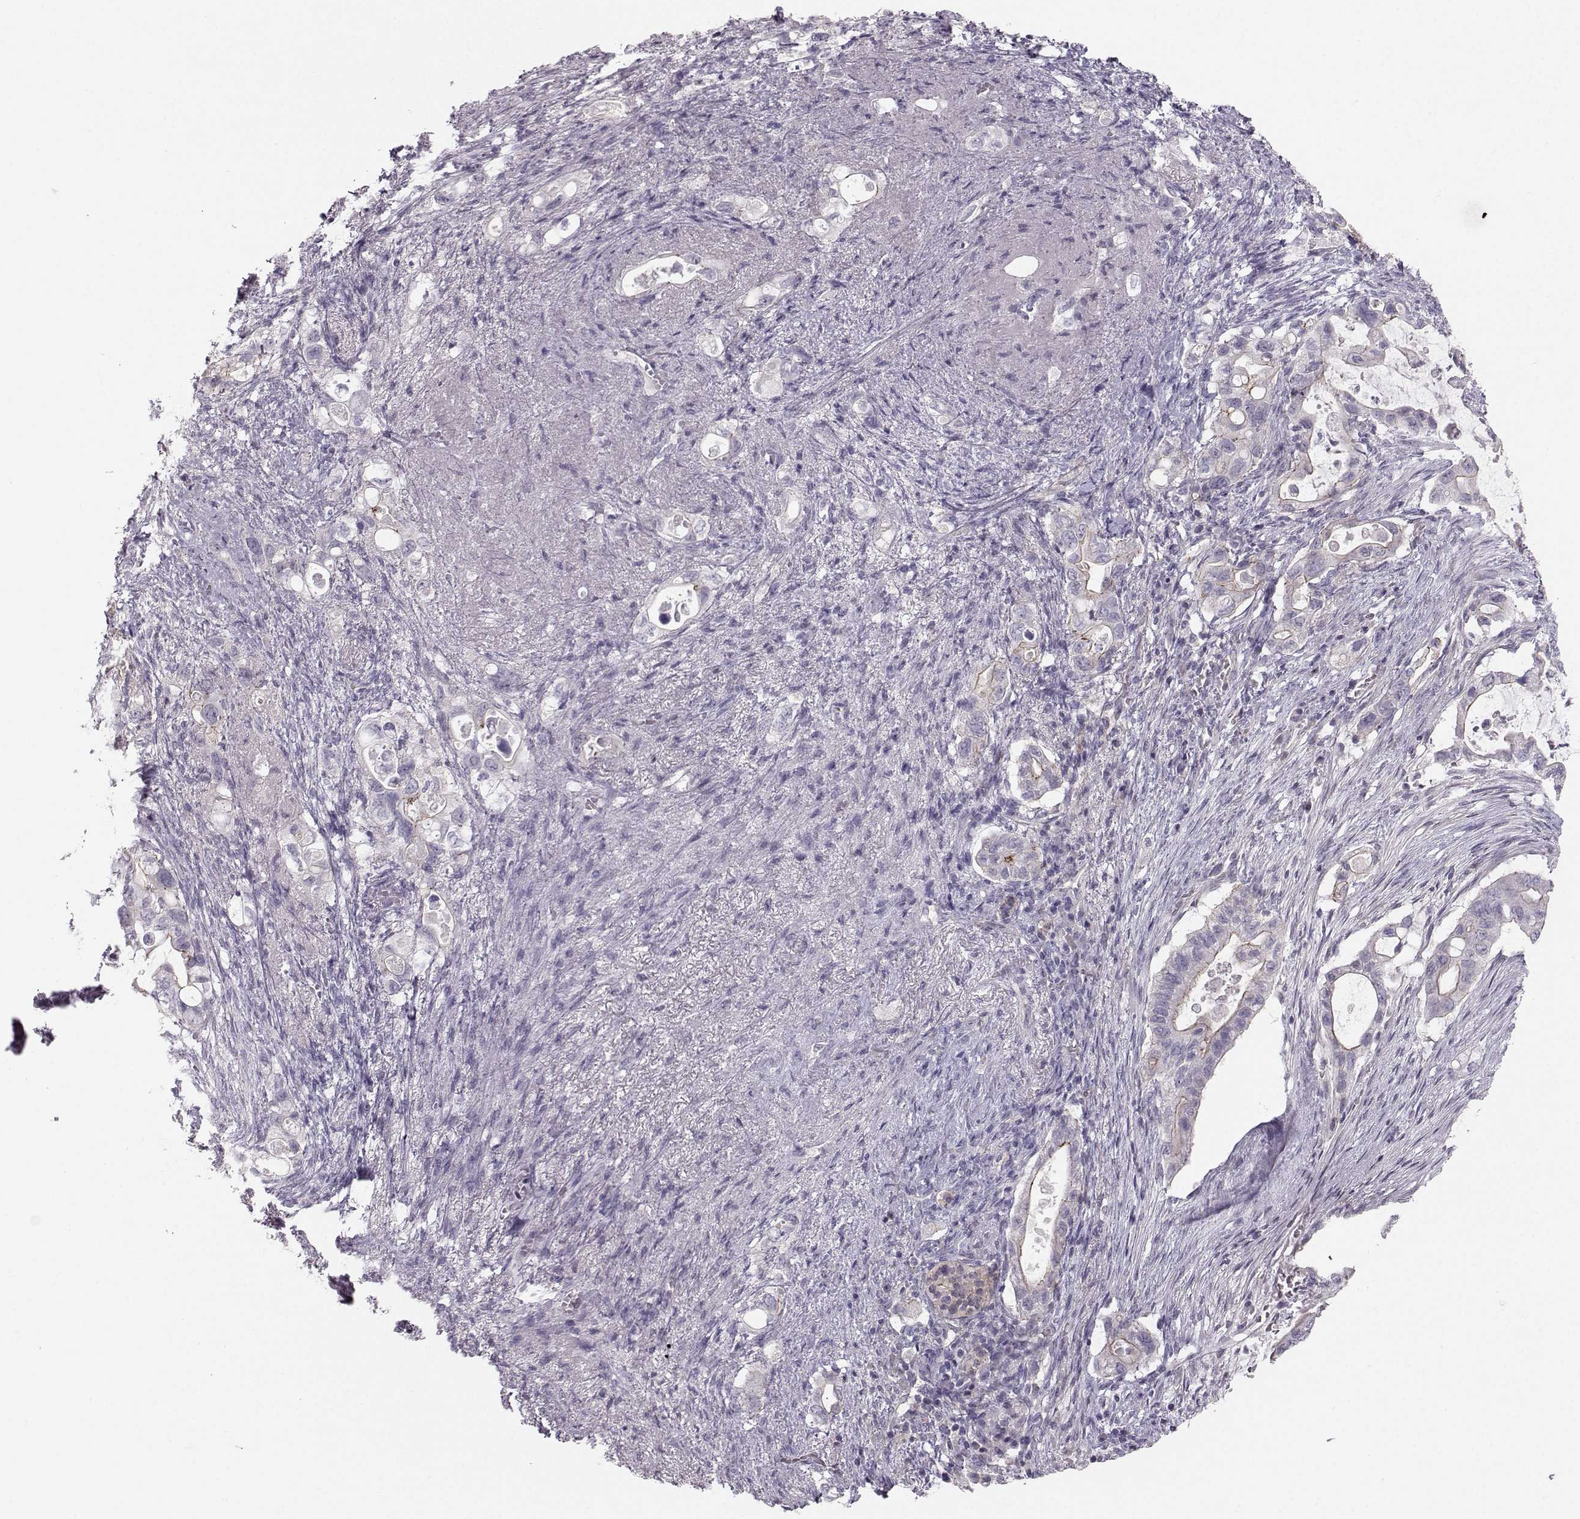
{"staining": {"intensity": "moderate", "quantity": "<25%", "location": "cytoplasmic/membranous"}, "tissue": "pancreatic cancer", "cell_type": "Tumor cells", "image_type": "cancer", "snomed": [{"axis": "morphology", "description": "Adenocarcinoma, NOS"}, {"axis": "topography", "description": "Pancreas"}], "caption": "Human pancreatic cancer stained for a protein (brown) exhibits moderate cytoplasmic/membranous positive staining in approximately <25% of tumor cells.", "gene": "MAST1", "patient": {"sex": "female", "age": 72}}